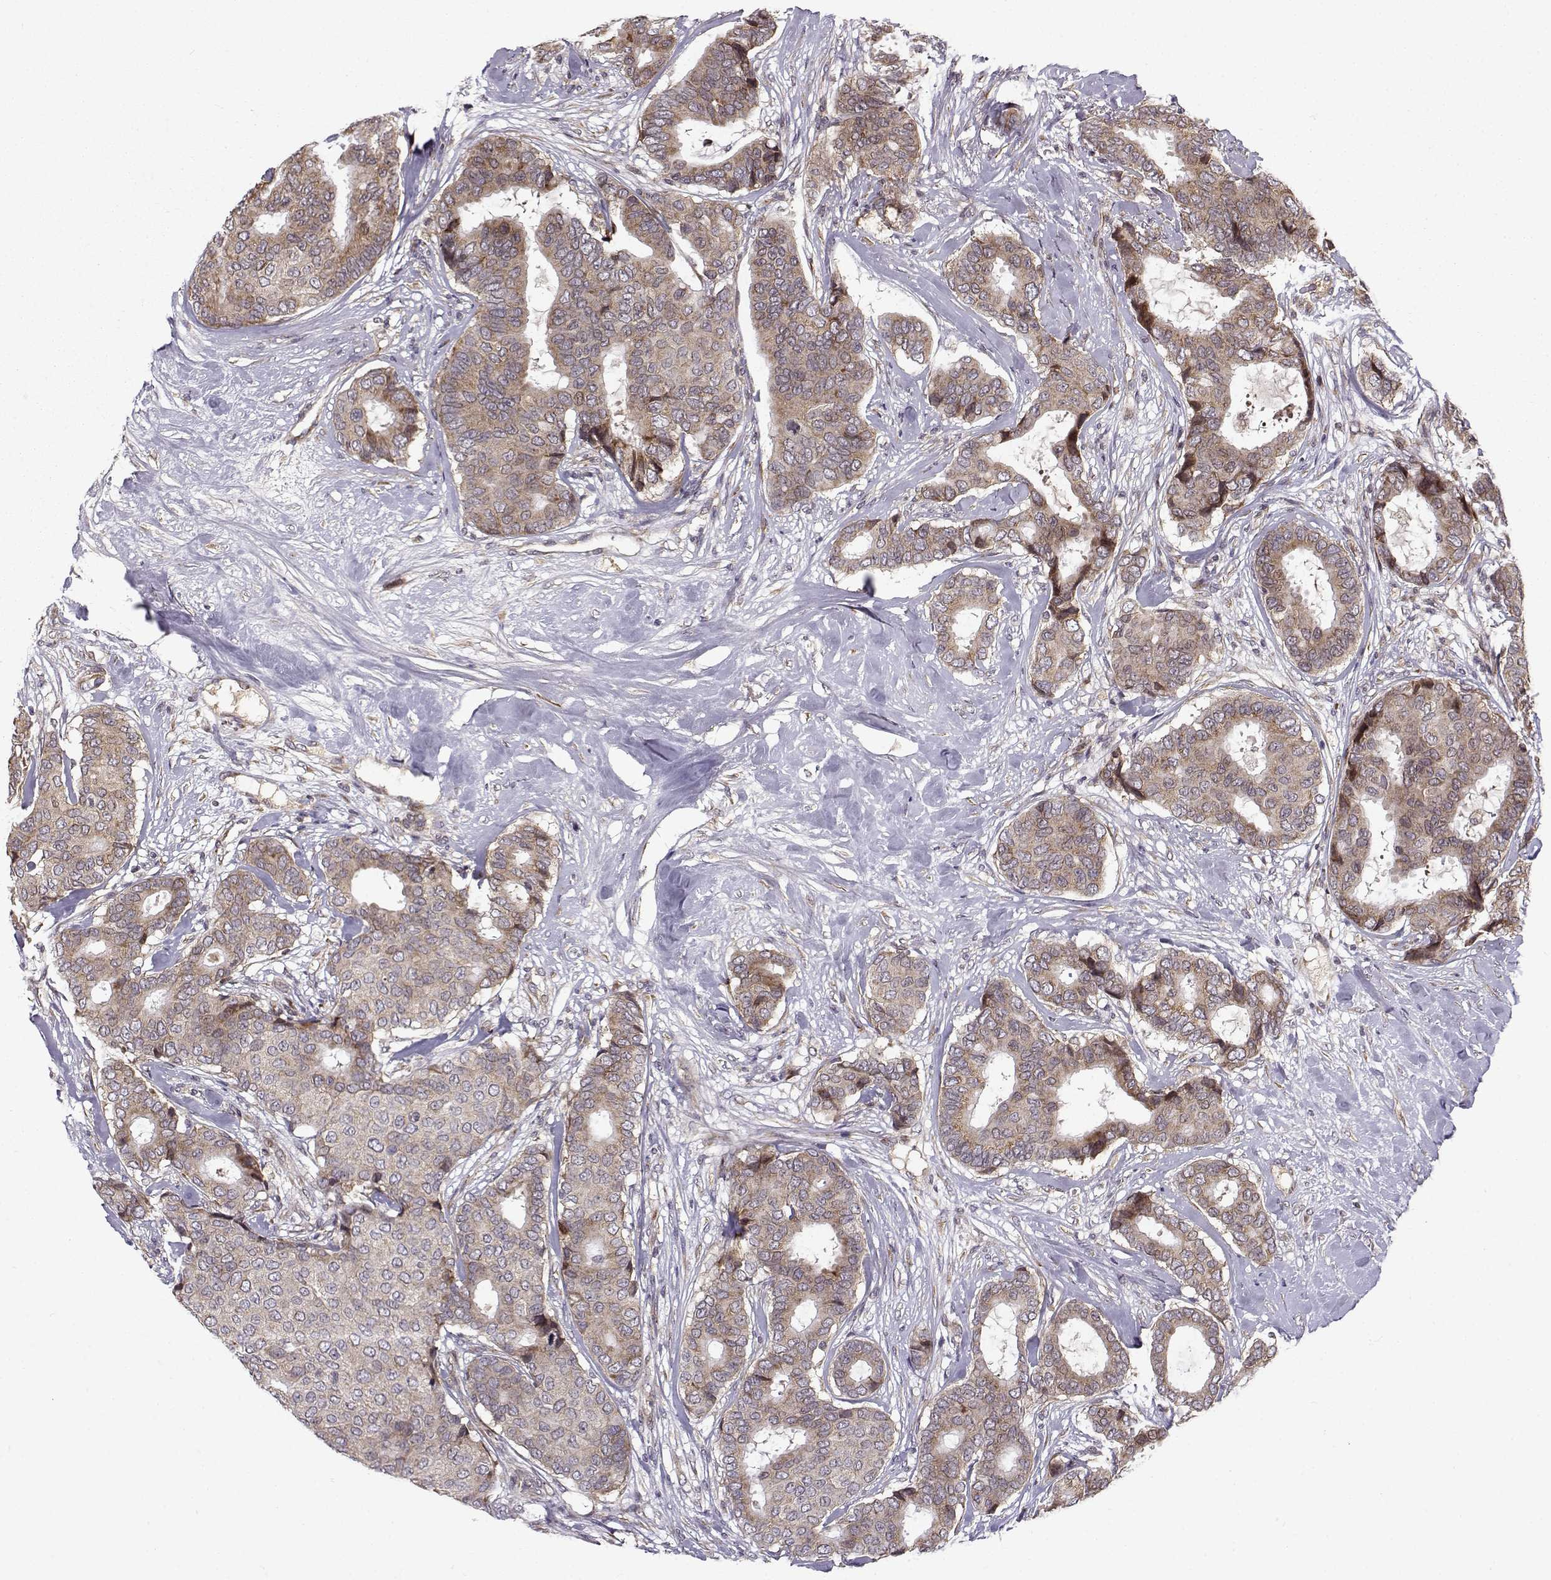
{"staining": {"intensity": "weak", "quantity": ">75%", "location": "cytoplasmic/membranous"}, "tissue": "breast cancer", "cell_type": "Tumor cells", "image_type": "cancer", "snomed": [{"axis": "morphology", "description": "Duct carcinoma"}, {"axis": "topography", "description": "Breast"}], "caption": "Breast intraductal carcinoma stained for a protein (brown) demonstrates weak cytoplasmic/membranous positive expression in about >75% of tumor cells.", "gene": "RPL31", "patient": {"sex": "female", "age": 75}}